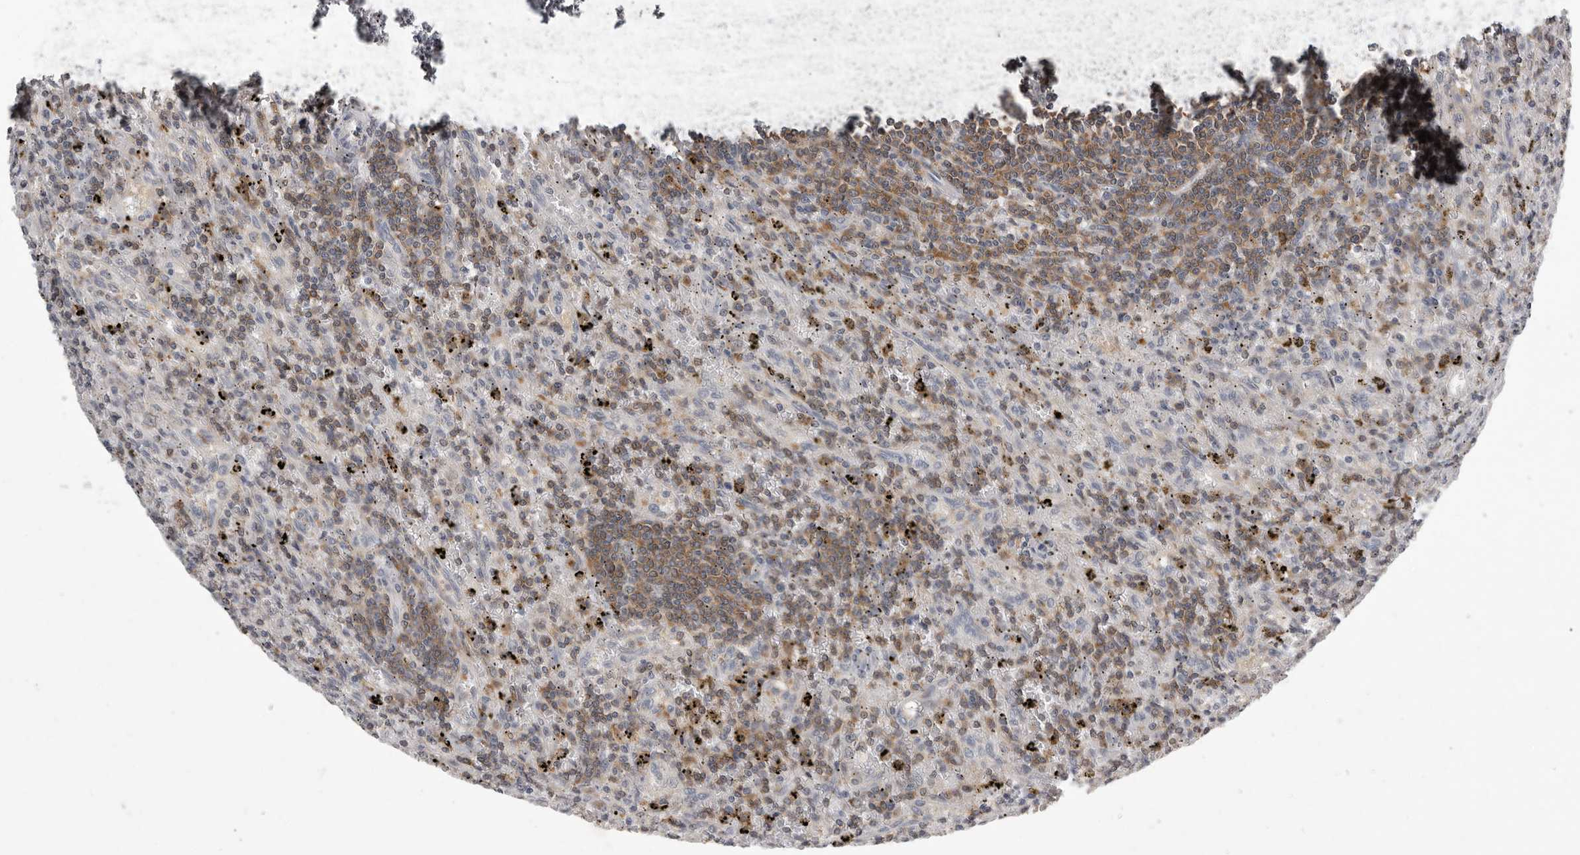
{"staining": {"intensity": "moderate", "quantity": "25%-75%", "location": "cytoplasmic/membranous"}, "tissue": "lymphoma", "cell_type": "Tumor cells", "image_type": "cancer", "snomed": [{"axis": "morphology", "description": "Malignant lymphoma, non-Hodgkin's type, Low grade"}, {"axis": "topography", "description": "Spleen"}], "caption": "Immunohistochemical staining of human lymphoma displays medium levels of moderate cytoplasmic/membranous staining in about 25%-75% of tumor cells.", "gene": "RALGPS2", "patient": {"sex": "male", "age": 76}}